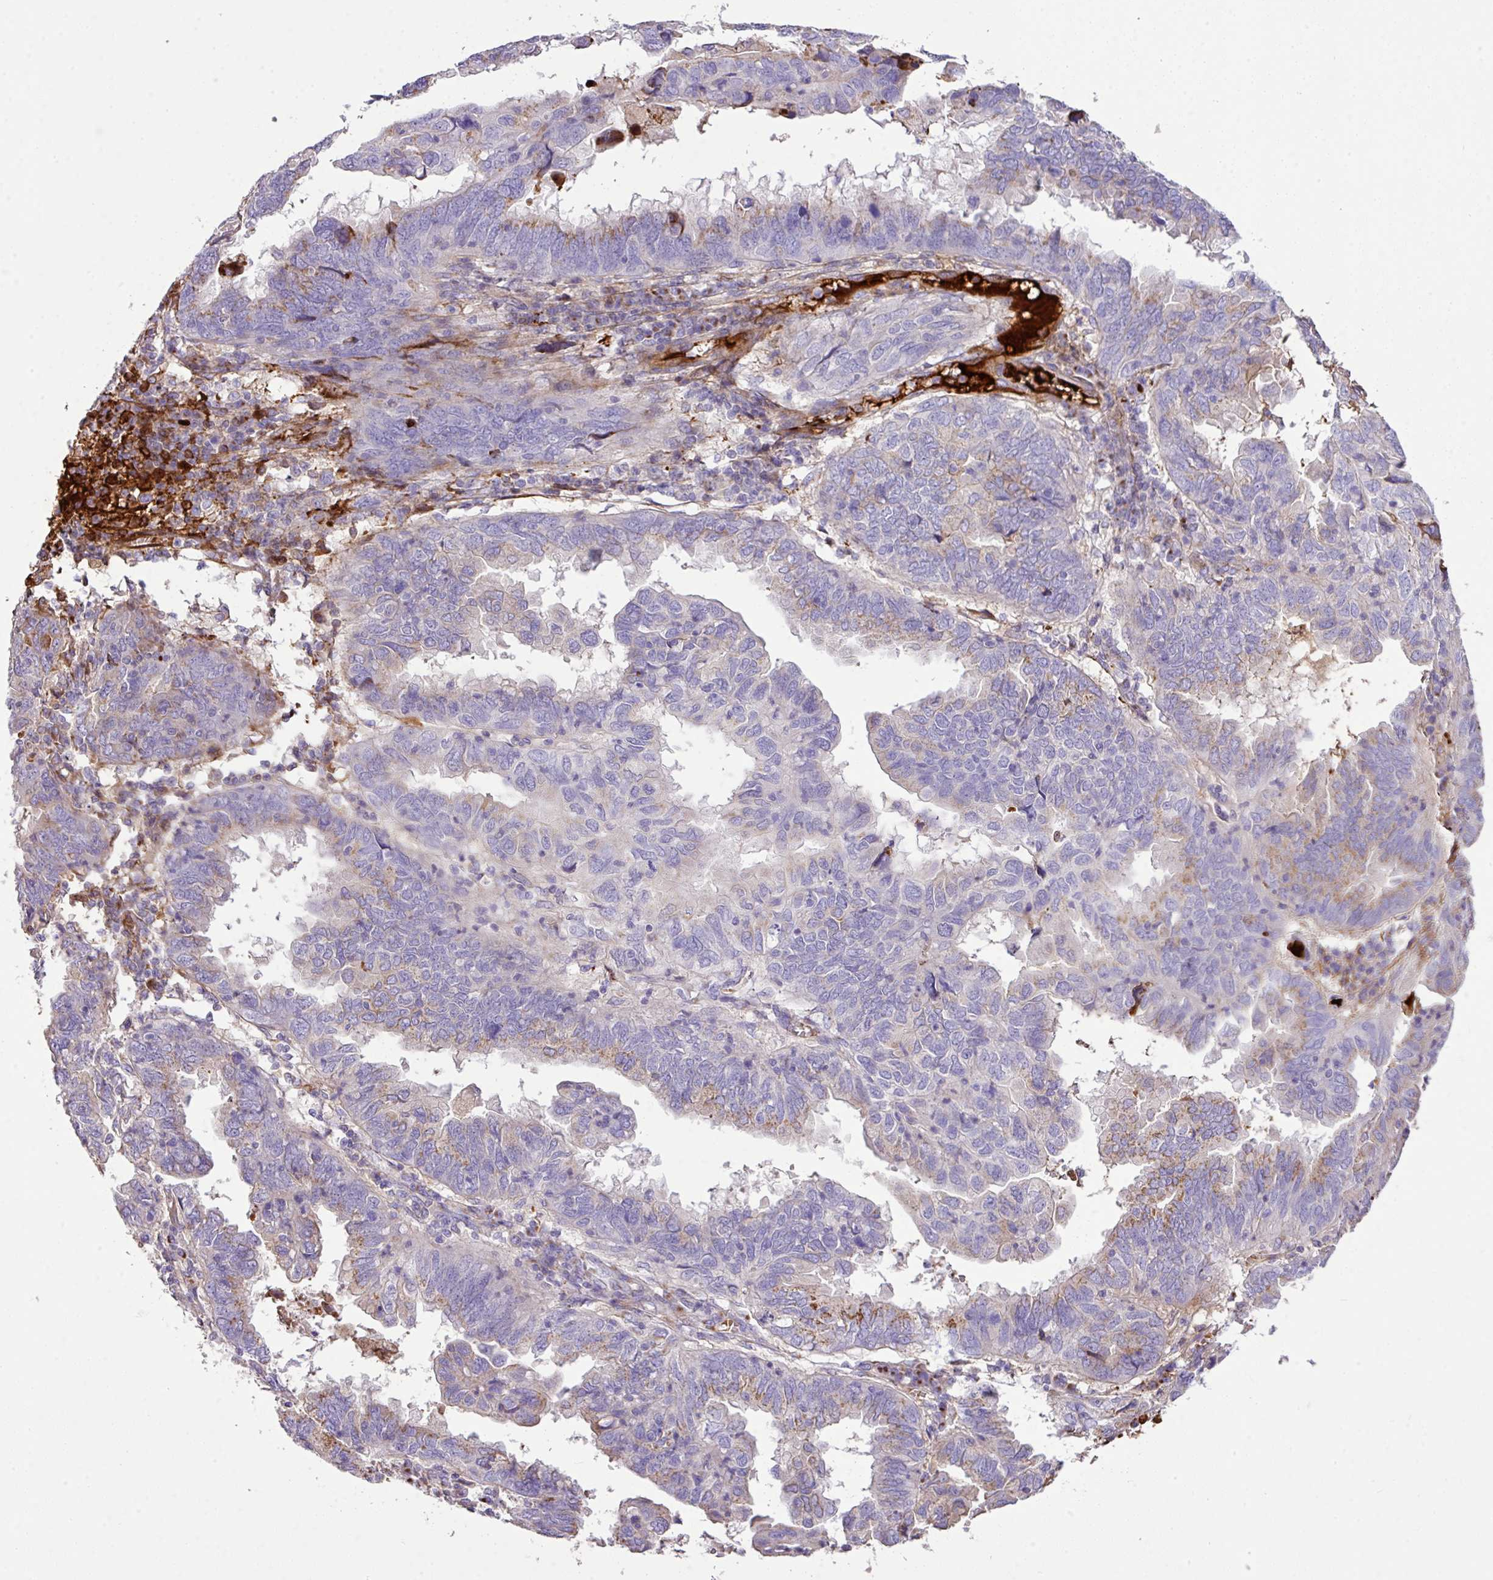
{"staining": {"intensity": "moderate", "quantity": "<25%", "location": "cytoplasmic/membranous"}, "tissue": "endometrial cancer", "cell_type": "Tumor cells", "image_type": "cancer", "snomed": [{"axis": "morphology", "description": "Adenocarcinoma, NOS"}, {"axis": "topography", "description": "Uterus"}], "caption": "A low amount of moderate cytoplasmic/membranous positivity is identified in approximately <25% of tumor cells in endometrial cancer tissue.", "gene": "CTXN2", "patient": {"sex": "female", "age": 77}}